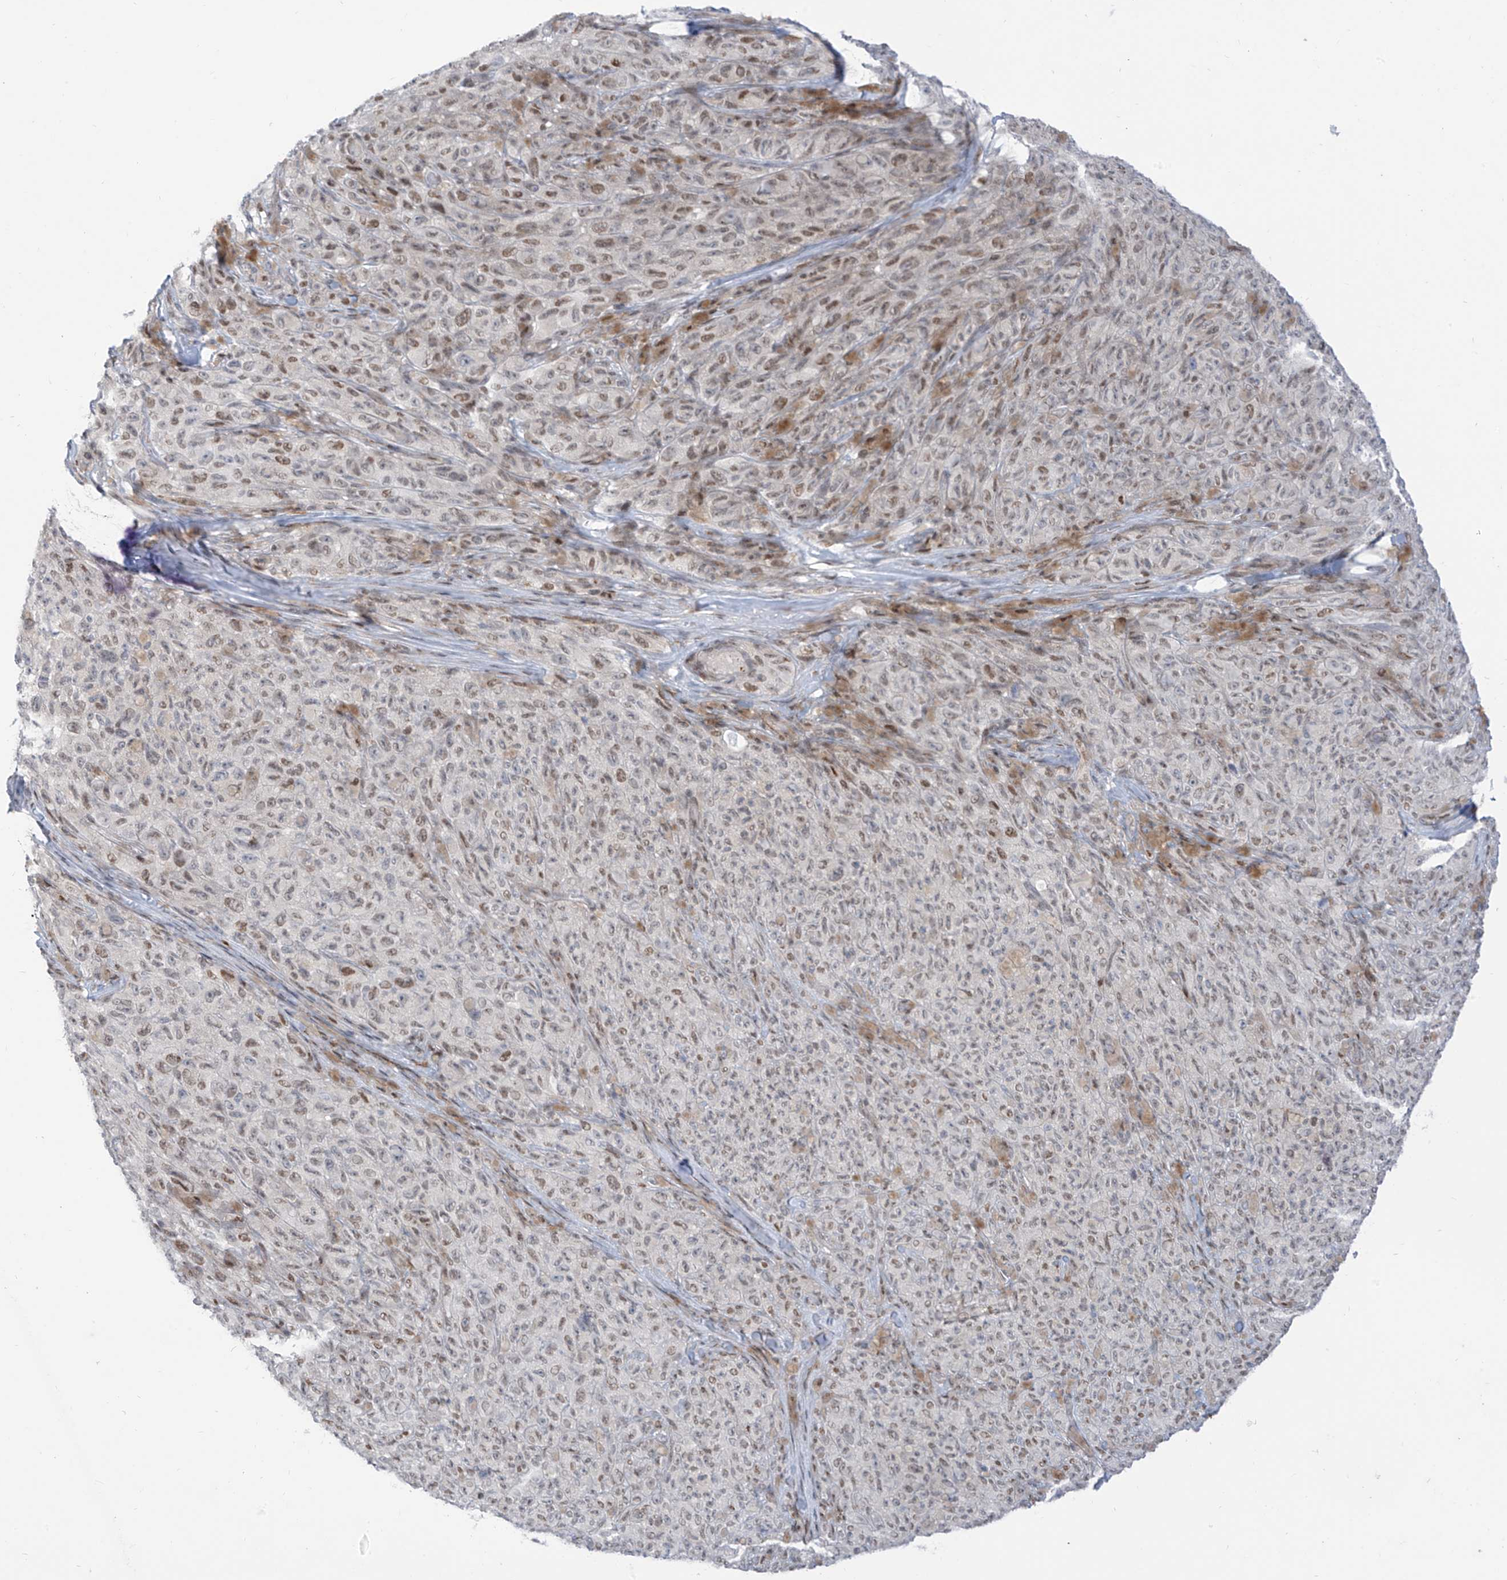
{"staining": {"intensity": "weak", "quantity": ">75%", "location": "nuclear"}, "tissue": "melanoma", "cell_type": "Tumor cells", "image_type": "cancer", "snomed": [{"axis": "morphology", "description": "Malignant melanoma, NOS"}, {"axis": "topography", "description": "Skin"}], "caption": "Malignant melanoma tissue shows weak nuclear staining in about >75% of tumor cells, visualized by immunohistochemistry.", "gene": "LIN9", "patient": {"sex": "female", "age": 82}}